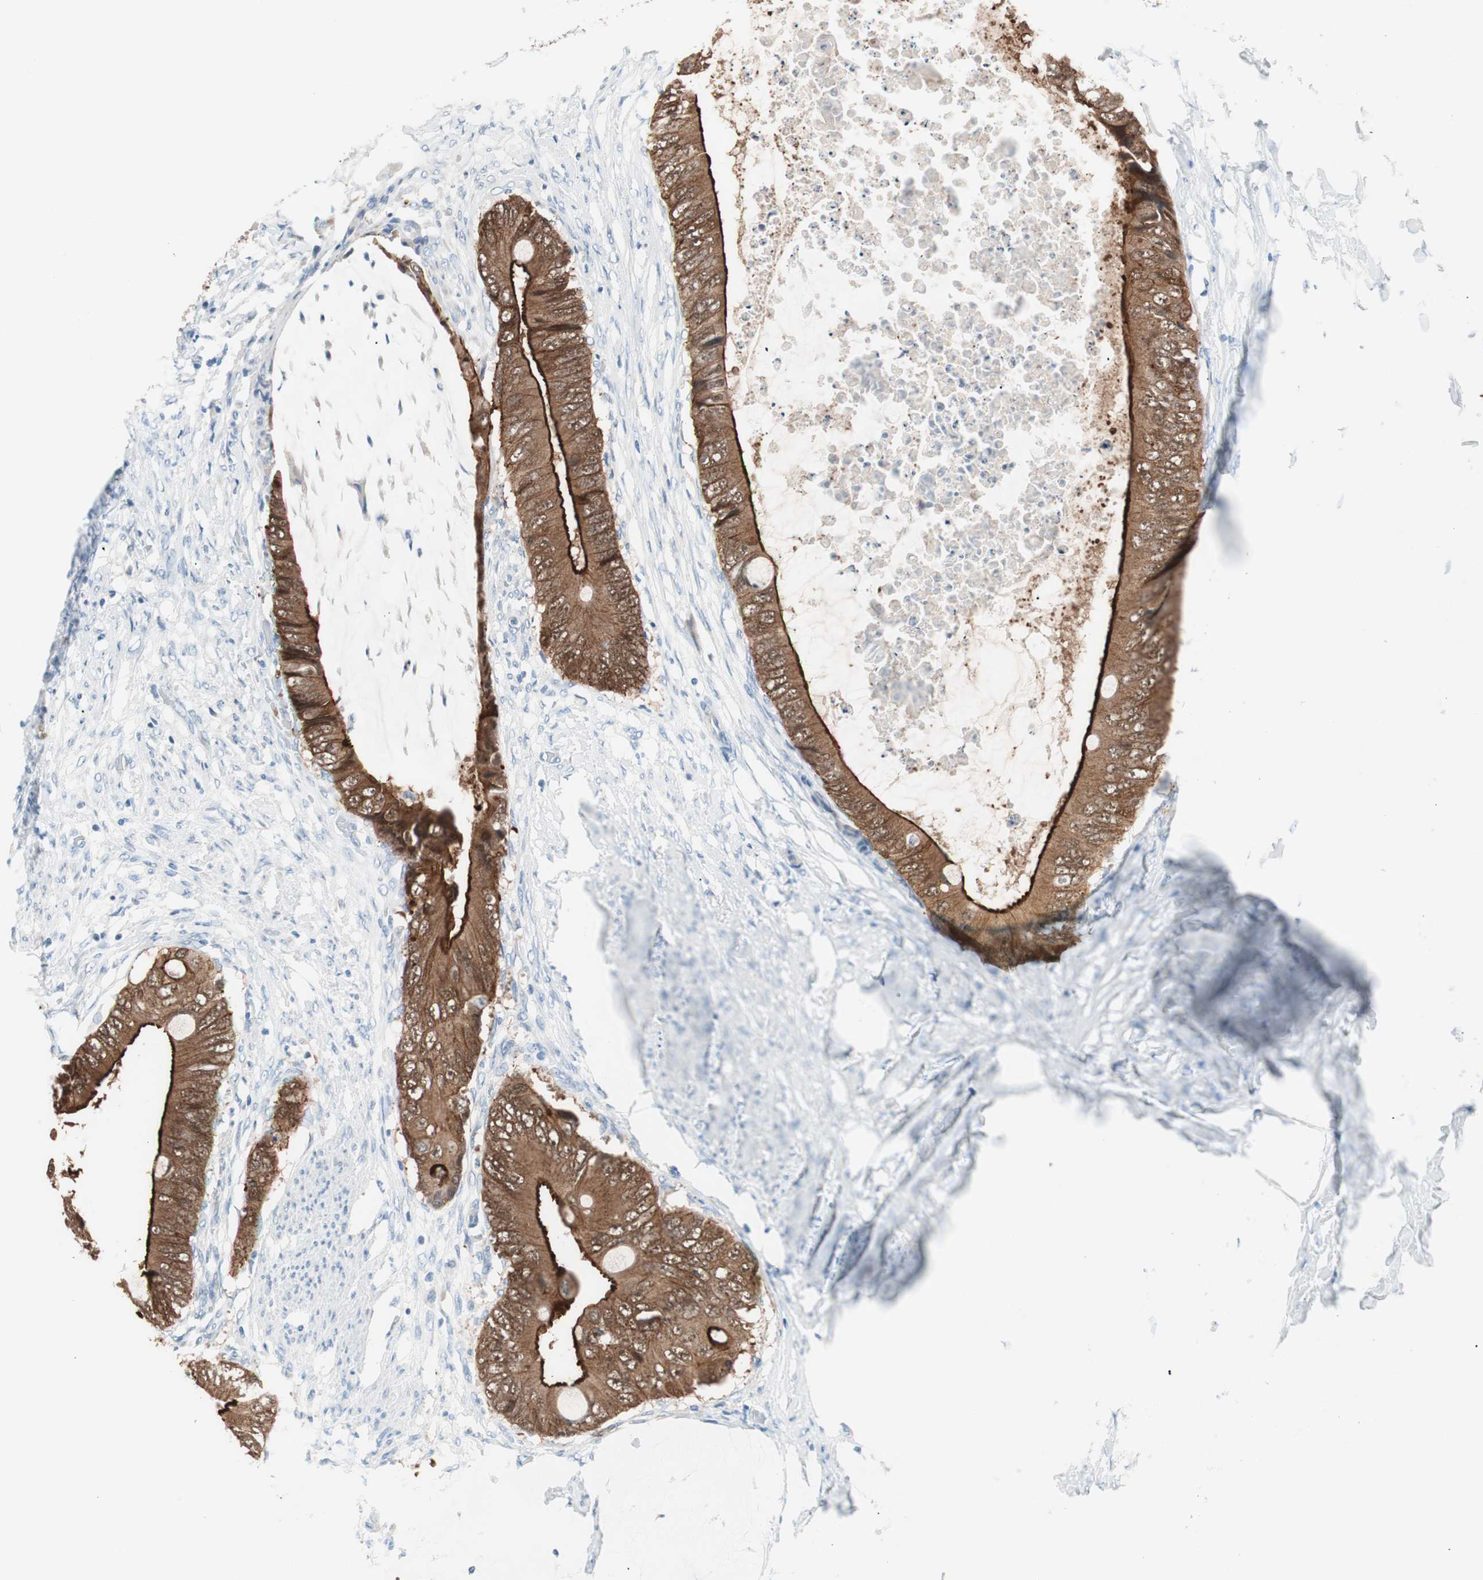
{"staining": {"intensity": "strong", "quantity": ">75%", "location": "cytoplasmic/membranous"}, "tissue": "colorectal cancer", "cell_type": "Tumor cells", "image_type": "cancer", "snomed": [{"axis": "morphology", "description": "Normal tissue, NOS"}, {"axis": "morphology", "description": "Adenocarcinoma, NOS"}, {"axis": "topography", "description": "Rectum"}, {"axis": "topography", "description": "Peripheral nerve tissue"}], "caption": "Immunohistochemical staining of human adenocarcinoma (colorectal) demonstrates strong cytoplasmic/membranous protein expression in about >75% of tumor cells. (brown staining indicates protein expression, while blue staining denotes nuclei).", "gene": "VIL1", "patient": {"sex": "female", "age": 77}}